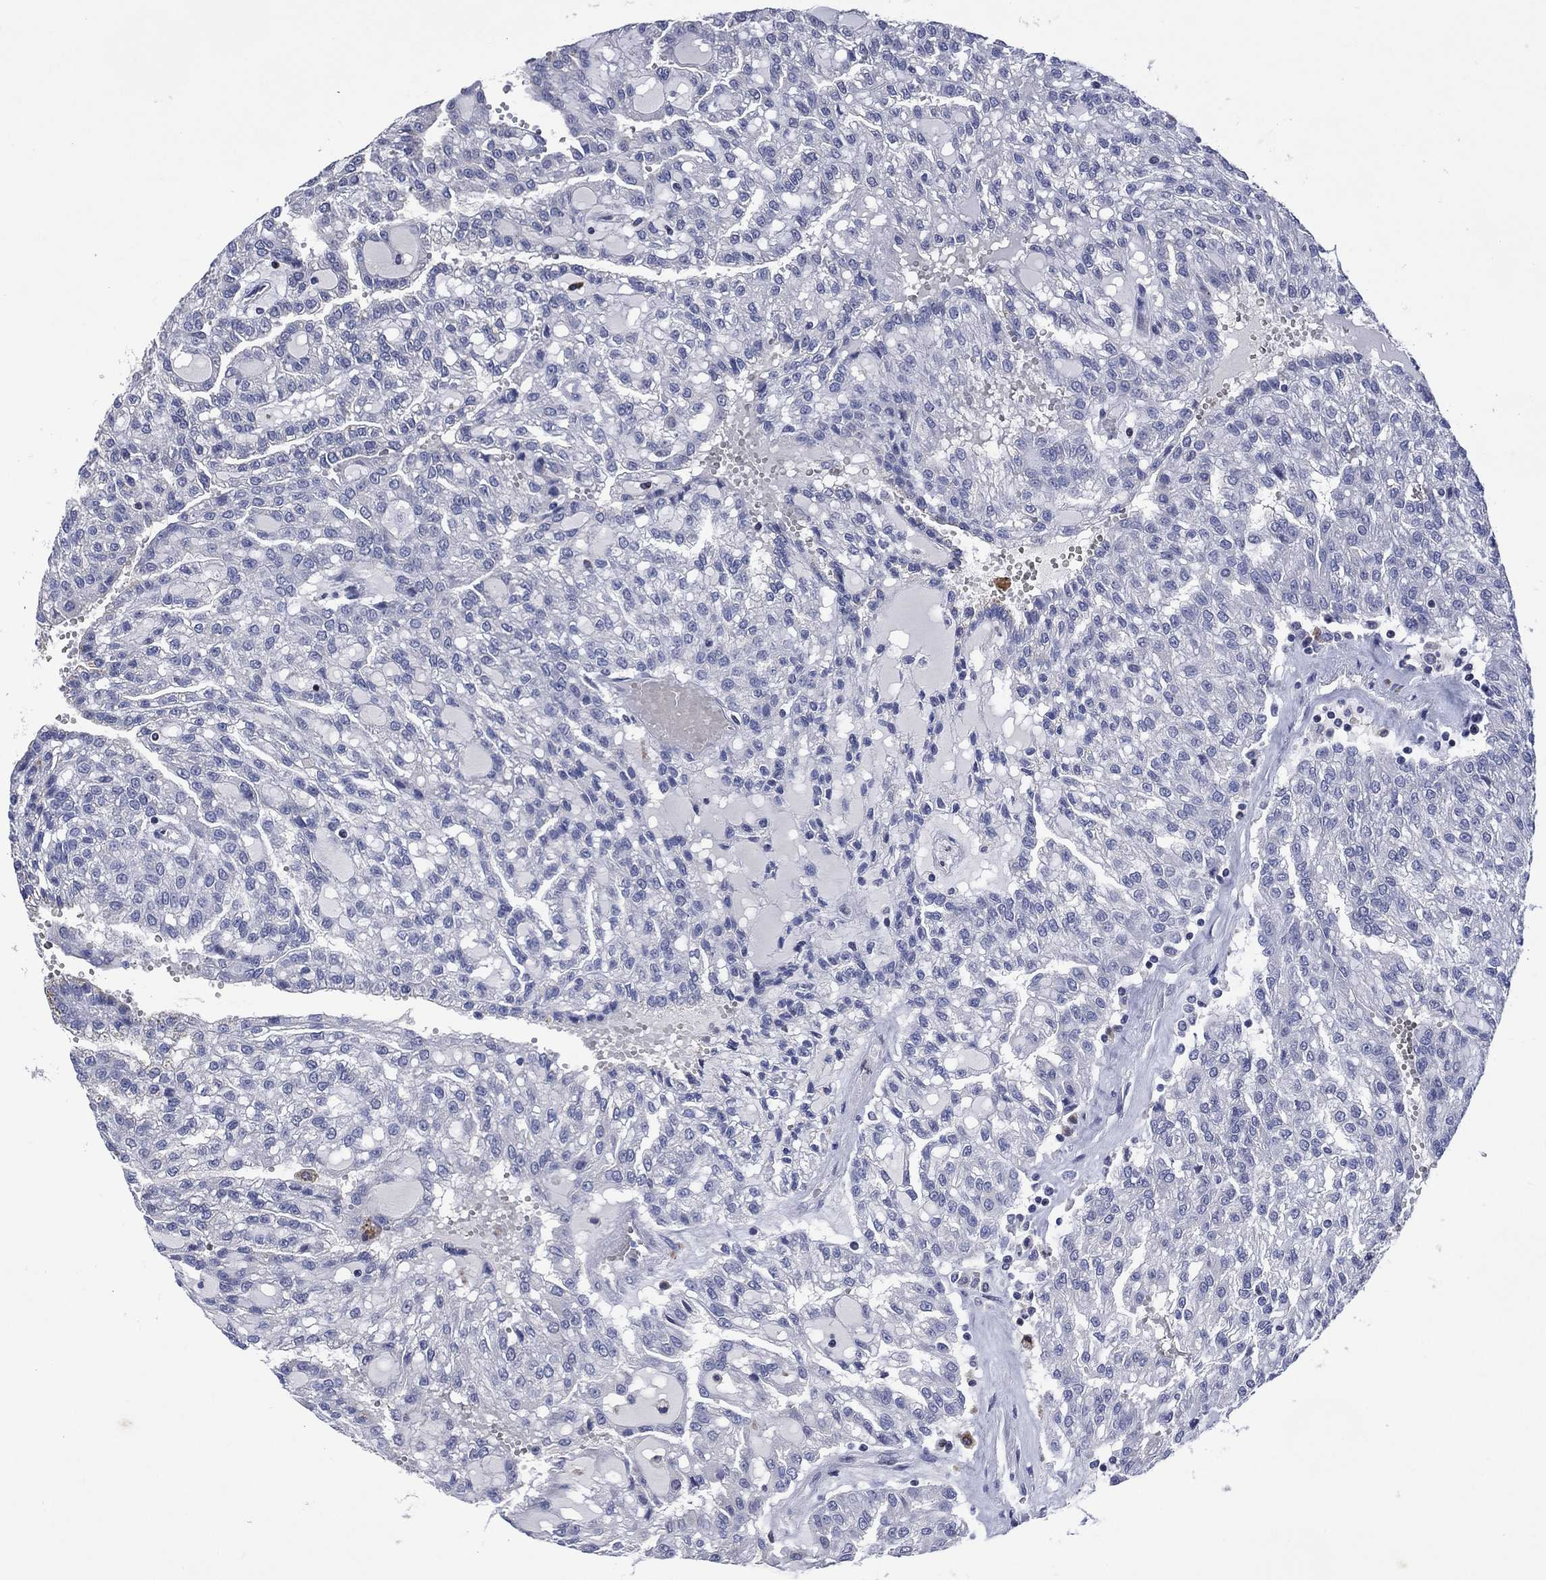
{"staining": {"intensity": "negative", "quantity": "none", "location": "none"}, "tissue": "renal cancer", "cell_type": "Tumor cells", "image_type": "cancer", "snomed": [{"axis": "morphology", "description": "Adenocarcinoma, NOS"}, {"axis": "topography", "description": "Kidney"}], "caption": "There is no significant staining in tumor cells of adenocarcinoma (renal).", "gene": "USP26", "patient": {"sex": "male", "age": 63}}